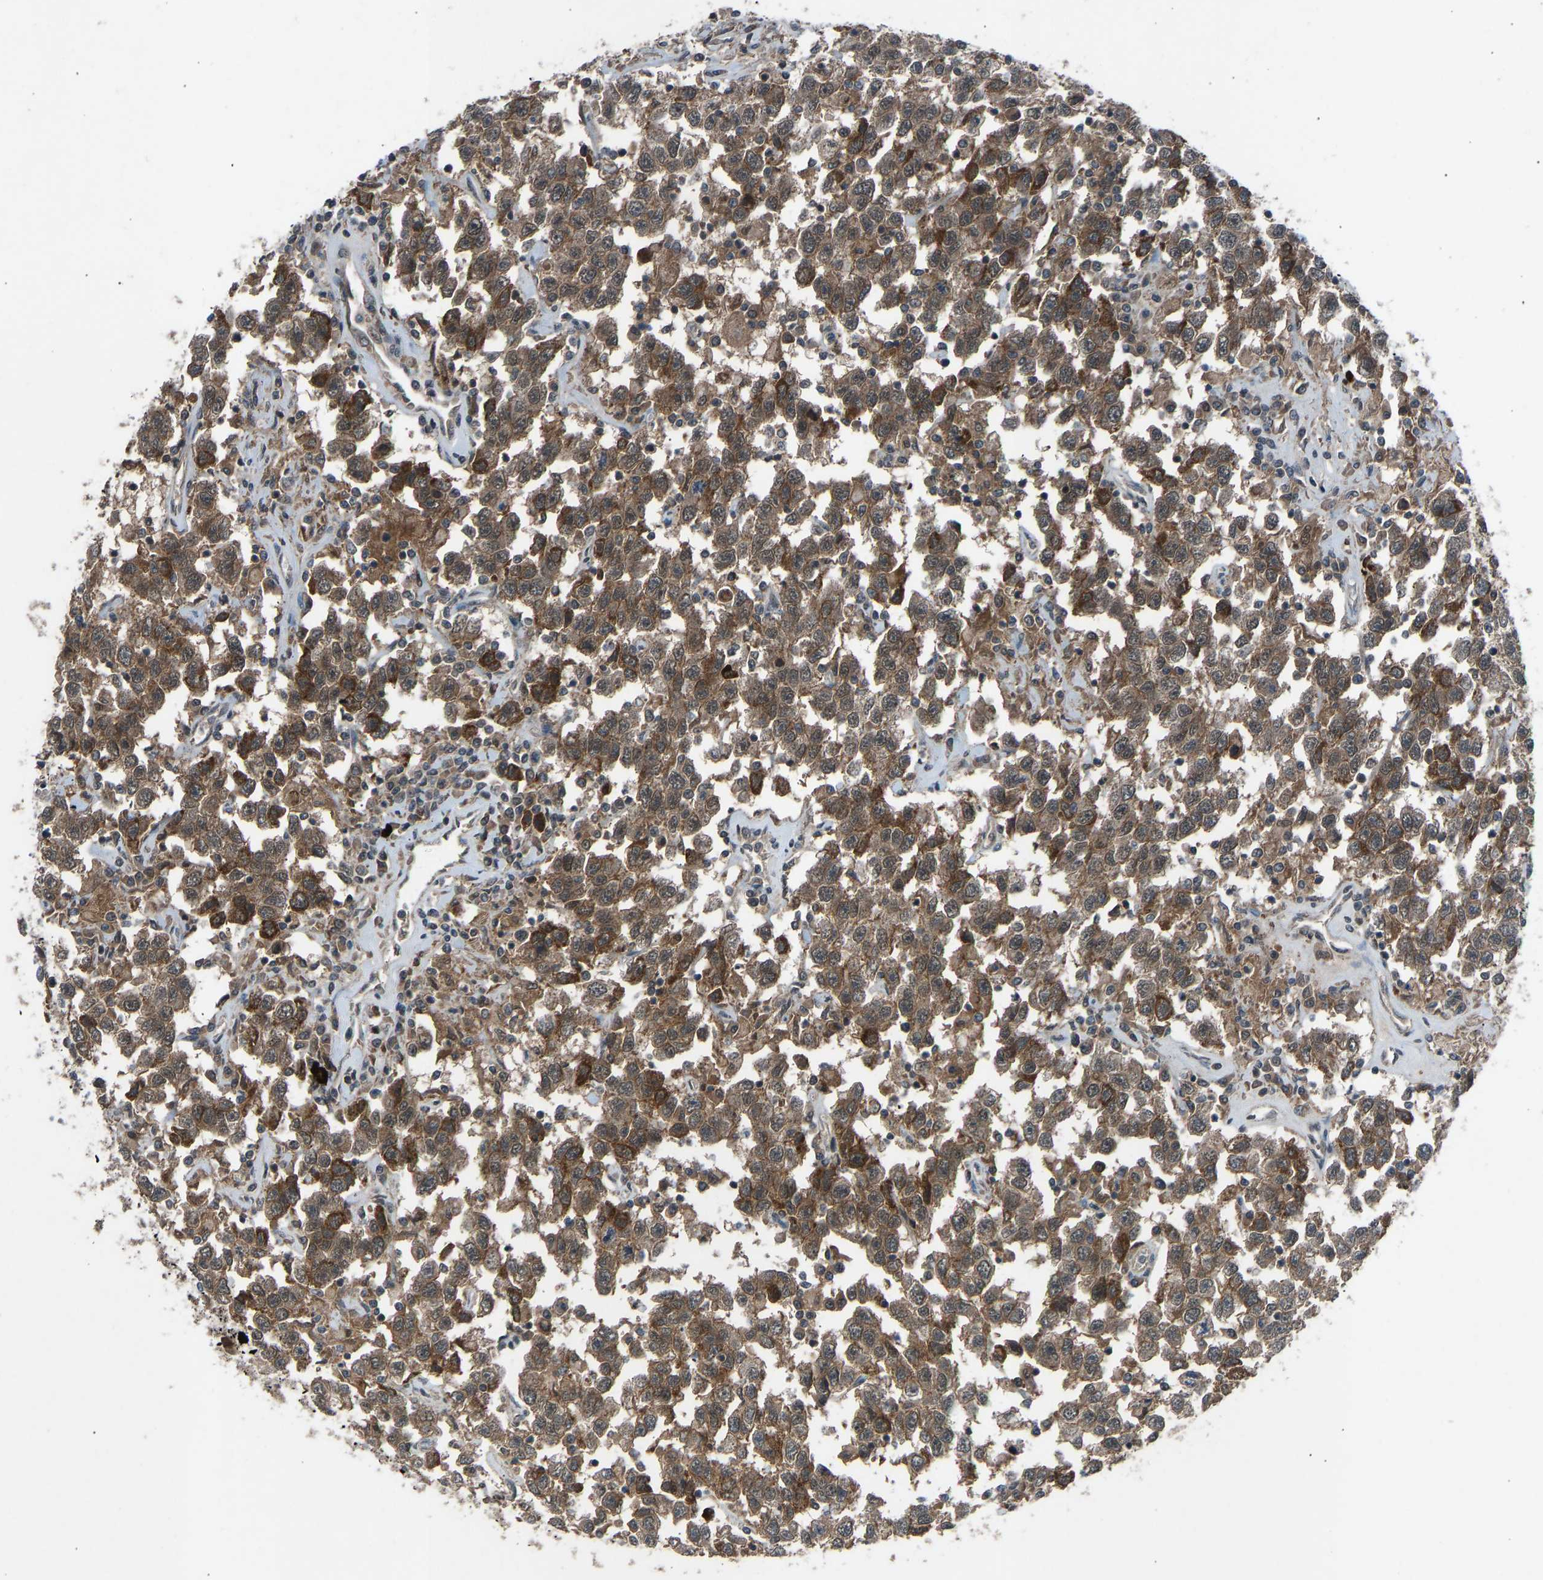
{"staining": {"intensity": "moderate", "quantity": ">75%", "location": "cytoplasmic/membranous"}, "tissue": "testis cancer", "cell_type": "Tumor cells", "image_type": "cancer", "snomed": [{"axis": "morphology", "description": "Seminoma, NOS"}, {"axis": "topography", "description": "Testis"}], "caption": "An immunohistochemistry histopathology image of neoplastic tissue is shown. Protein staining in brown shows moderate cytoplasmic/membranous positivity in testis cancer (seminoma) within tumor cells.", "gene": "SLC43A1", "patient": {"sex": "male", "age": 41}}